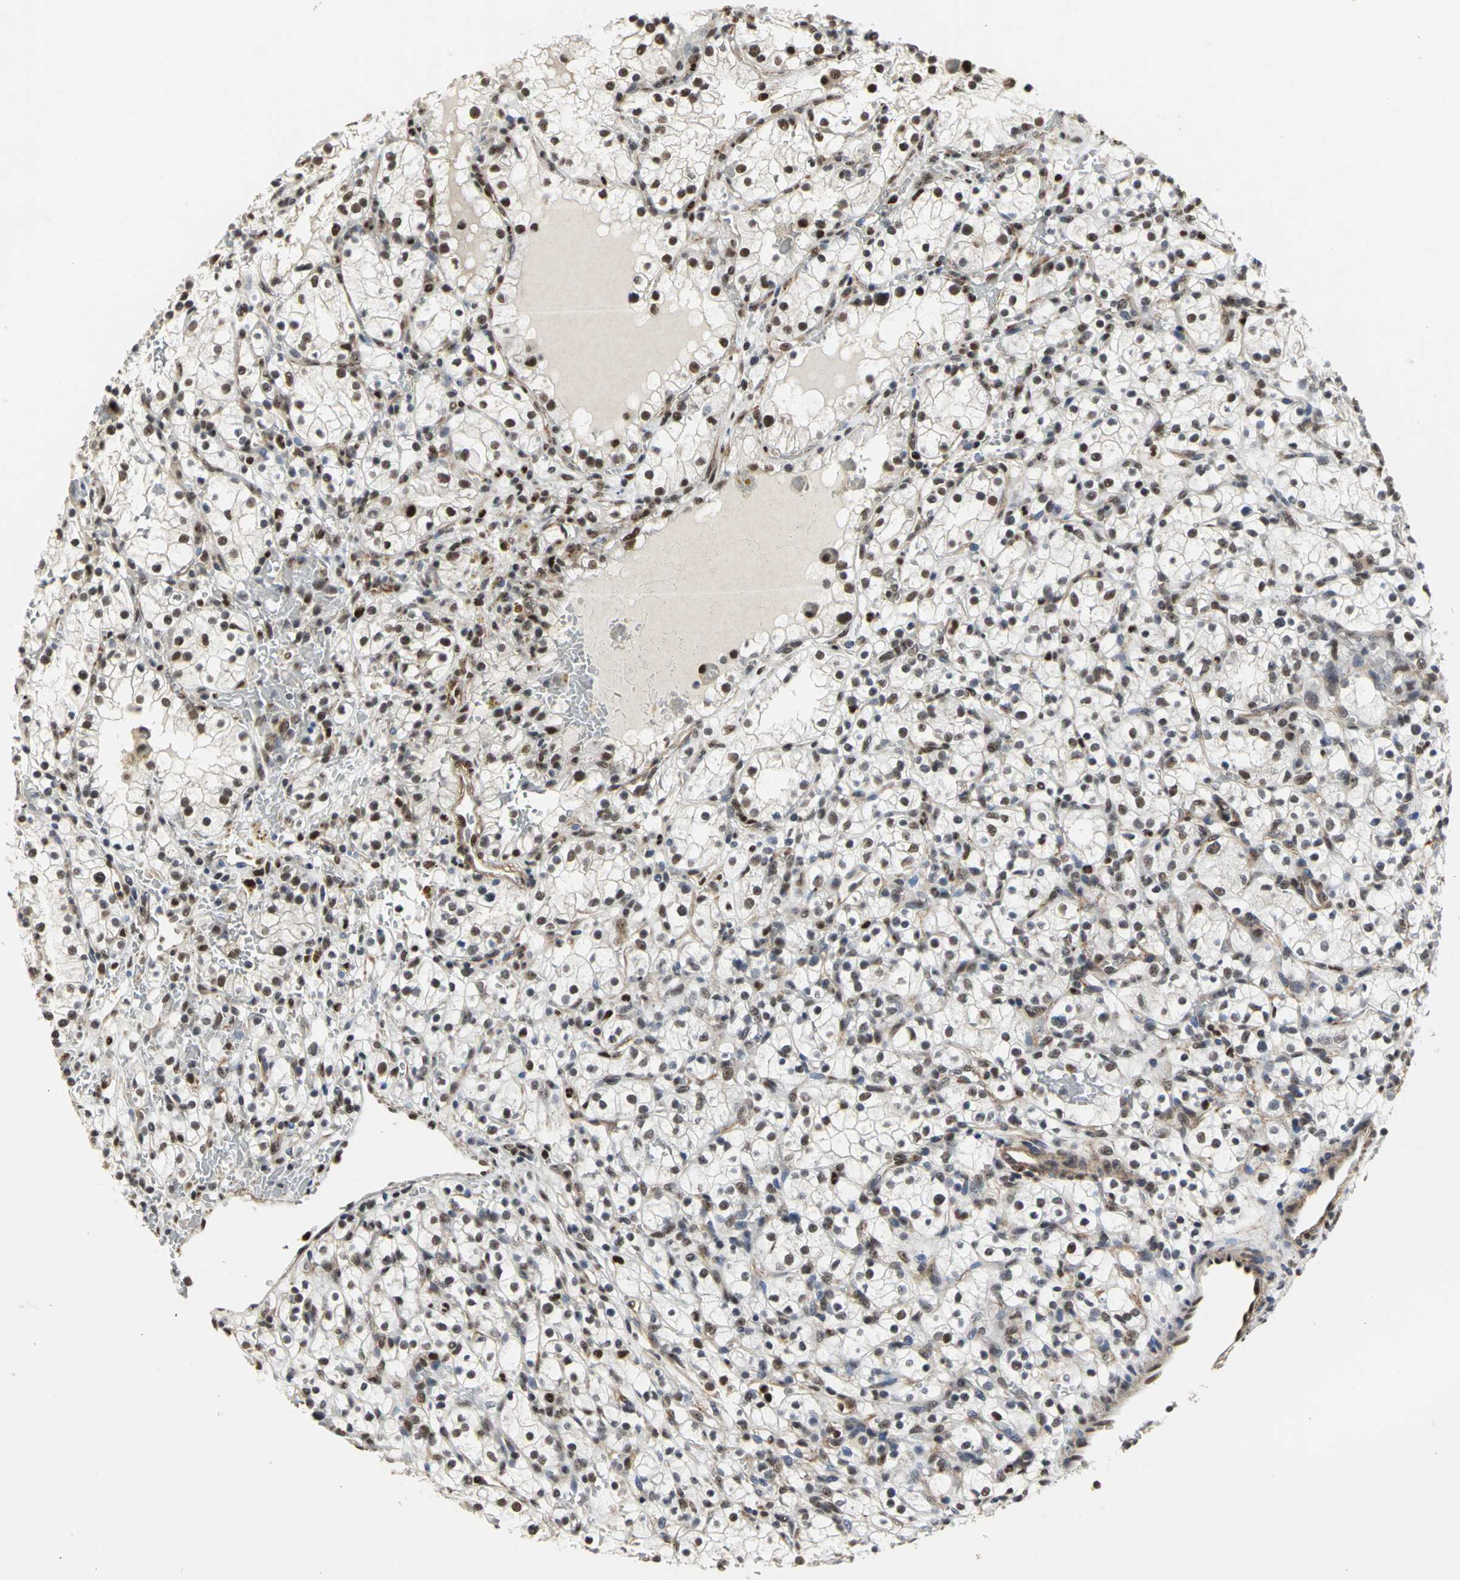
{"staining": {"intensity": "strong", "quantity": ">75%", "location": "nuclear"}, "tissue": "renal cancer", "cell_type": "Tumor cells", "image_type": "cancer", "snomed": [{"axis": "morphology", "description": "Normal tissue, NOS"}, {"axis": "morphology", "description": "Adenocarcinoma, NOS"}, {"axis": "topography", "description": "Kidney"}], "caption": "This photomicrograph shows immunohistochemistry staining of human renal adenocarcinoma, with high strong nuclear positivity in approximately >75% of tumor cells.", "gene": "CCDC88C", "patient": {"sex": "female", "age": 55}}